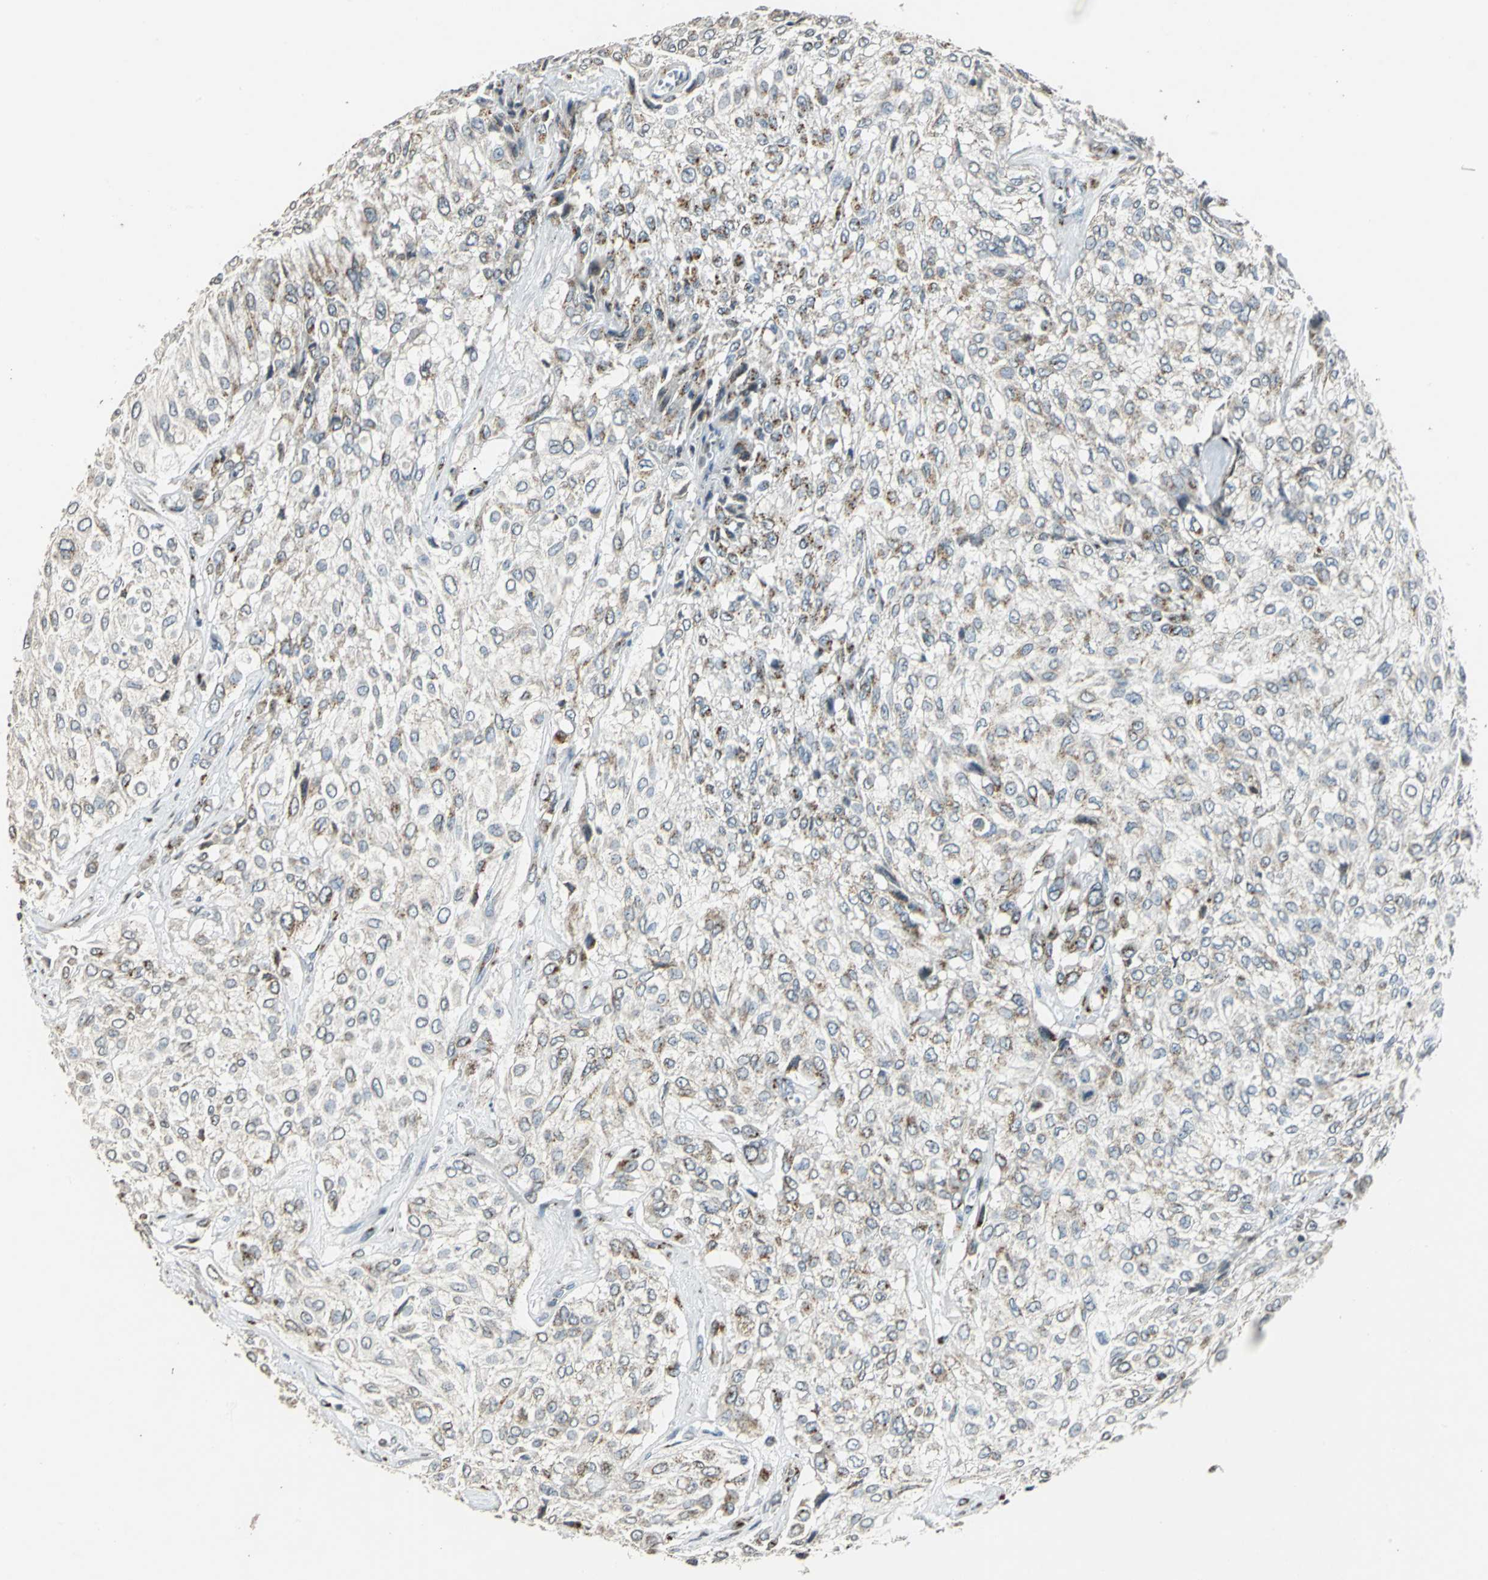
{"staining": {"intensity": "moderate", "quantity": "25%-75%", "location": "cytoplasmic/membranous"}, "tissue": "urothelial cancer", "cell_type": "Tumor cells", "image_type": "cancer", "snomed": [{"axis": "morphology", "description": "Urothelial carcinoma, High grade"}, {"axis": "topography", "description": "Urinary bladder"}], "caption": "This is a micrograph of immunohistochemistry staining of high-grade urothelial carcinoma, which shows moderate staining in the cytoplasmic/membranous of tumor cells.", "gene": "TMEM115", "patient": {"sex": "male", "age": 57}}